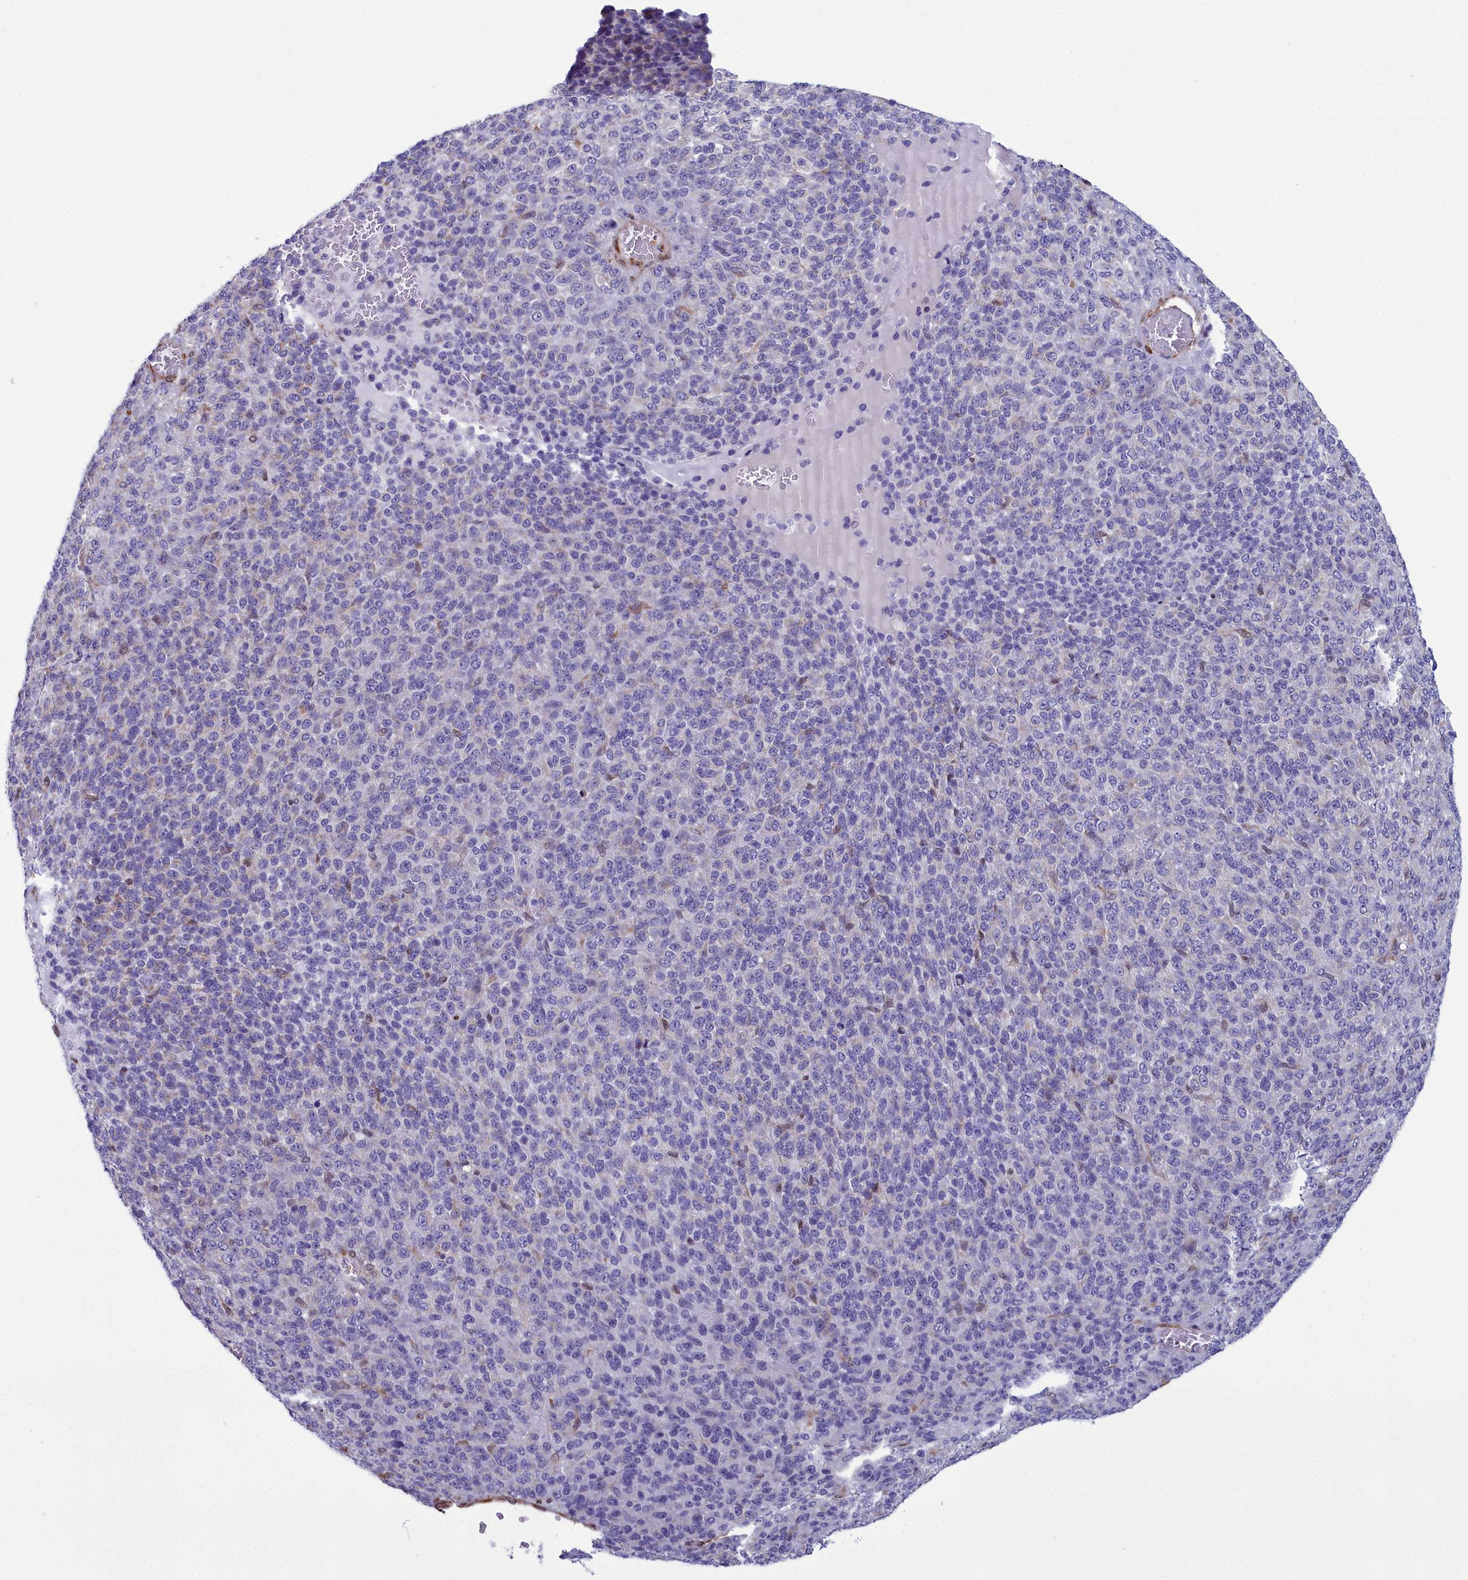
{"staining": {"intensity": "negative", "quantity": "none", "location": "none"}, "tissue": "melanoma", "cell_type": "Tumor cells", "image_type": "cancer", "snomed": [{"axis": "morphology", "description": "Malignant melanoma, Metastatic site"}, {"axis": "topography", "description": "Brain"}], "caption": "The photomicrograph exhibits no significant expression in tumor cells of malignant melanoma (metastatic site).", "gene": "PPP1R14A", "patient": {"sex": "female", "age": 56}}